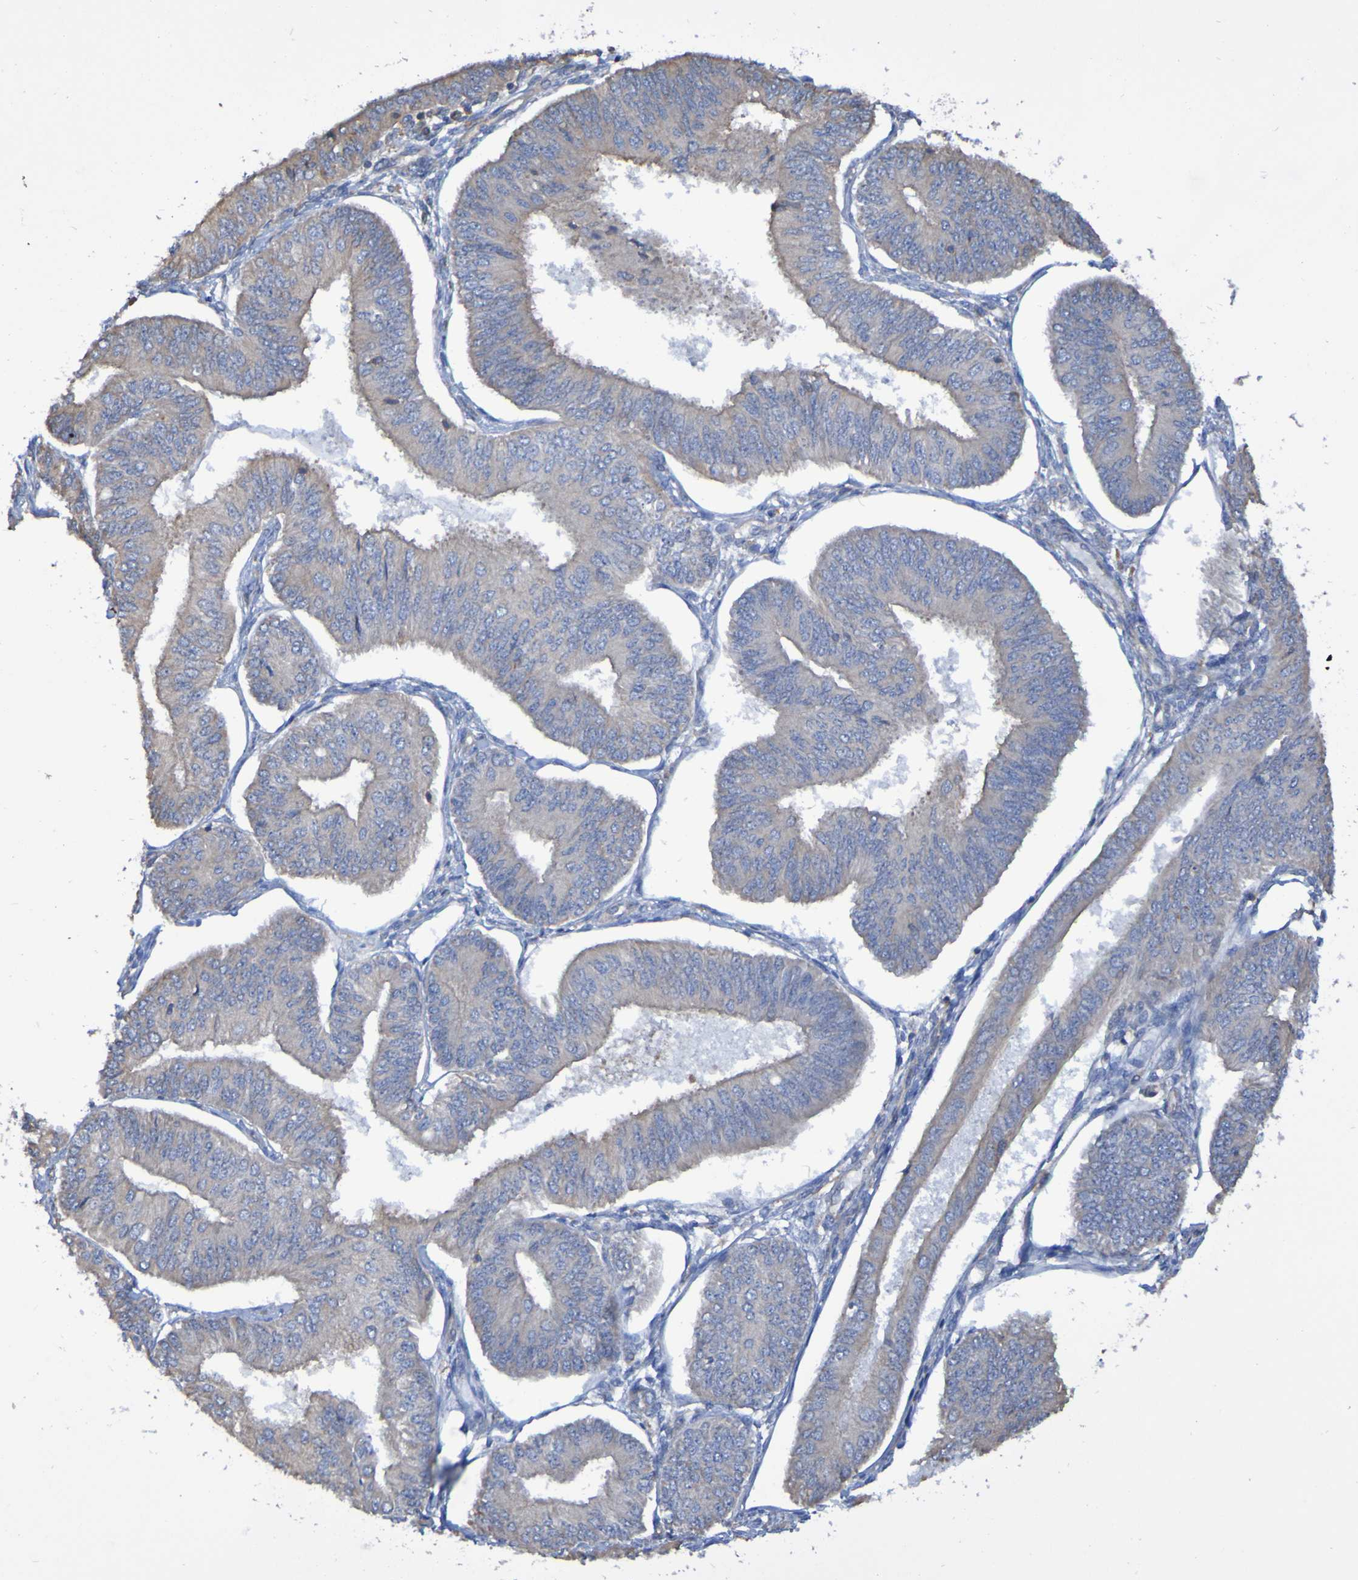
{"staining": {"intensity": "weak", "quantity": "<25%", "location": "cytoplasmic/membranous"}, "tissue": "endometrial cancer", "cell_type": "Tumor cells", "image_type": "cancer", "snomed": [{"axis": "morphology", "description": "Adenocarcinoma, NOS"}, {"axis": "topography", "description": "Endometrium"}], "caption": "IHC histopathology image of neoplastic tissue: endometrial cancer (adenocarcinoma) stained with DAB (3,3'-diaminobenzidine) demonstrates no significant protein staining in tumor cells.", "gene": "SYNJ1", "patient": {"sex": "female", "age": 58}}